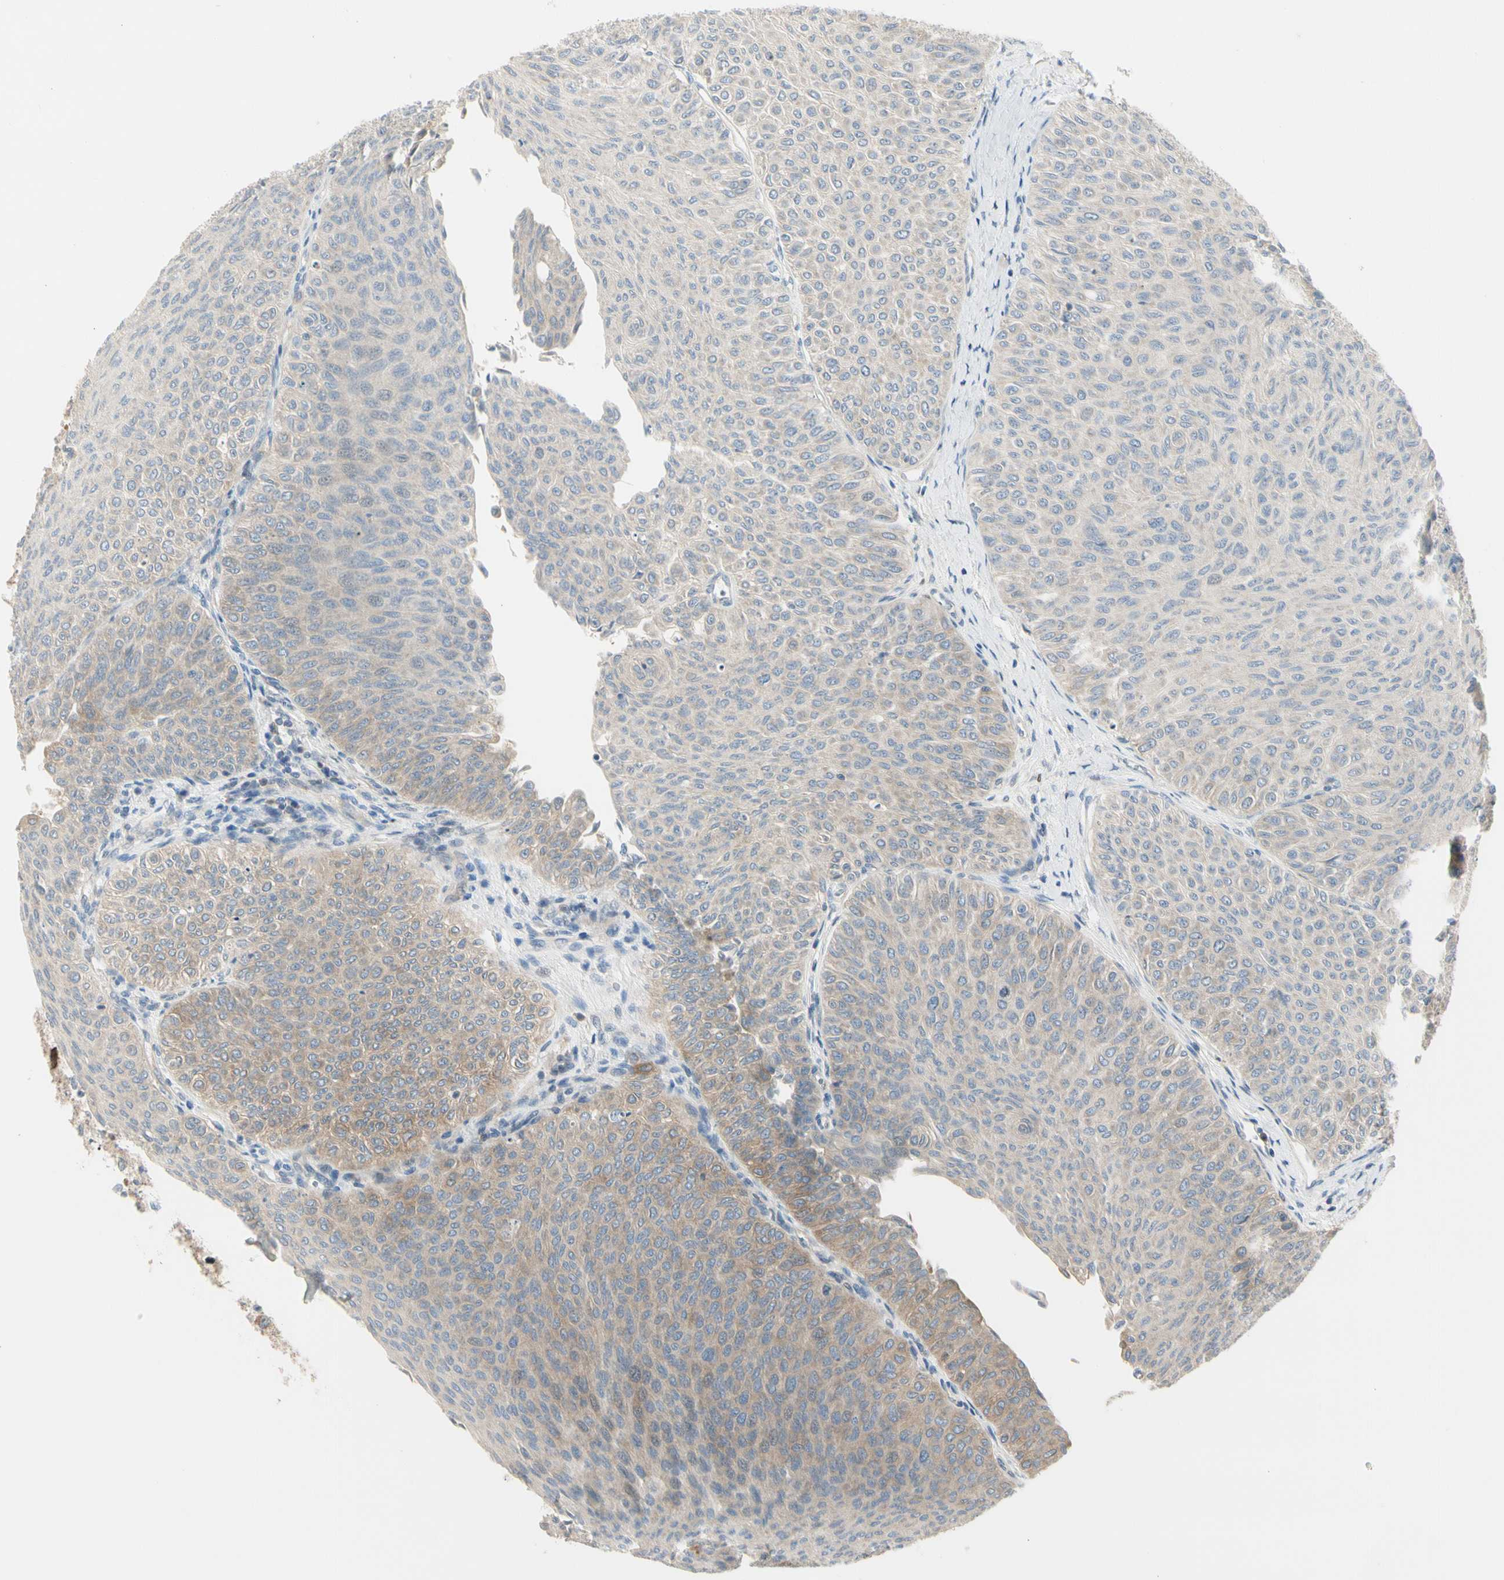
{"staining": {"intensity": "moderate", "quantity": ">75%", "location": "cytoplasmic/membranous"}, "tissue": "urothelial cancer", "cell_type": "Tumor cells", "image_type": "cancer", "snomed": [{"axis": "morphology", "description": "Urothelial carcinoma, Low grade"}, {"axis": "topography", "description": "Urinary bladder"}], "caption": "Urothelial cancer tissue exhibits moderate cytoplasmic/membranous positivity in about >75% of tumor cells", "gene": "NFKB2", "patient": {"sex": "male", "age": 78}}